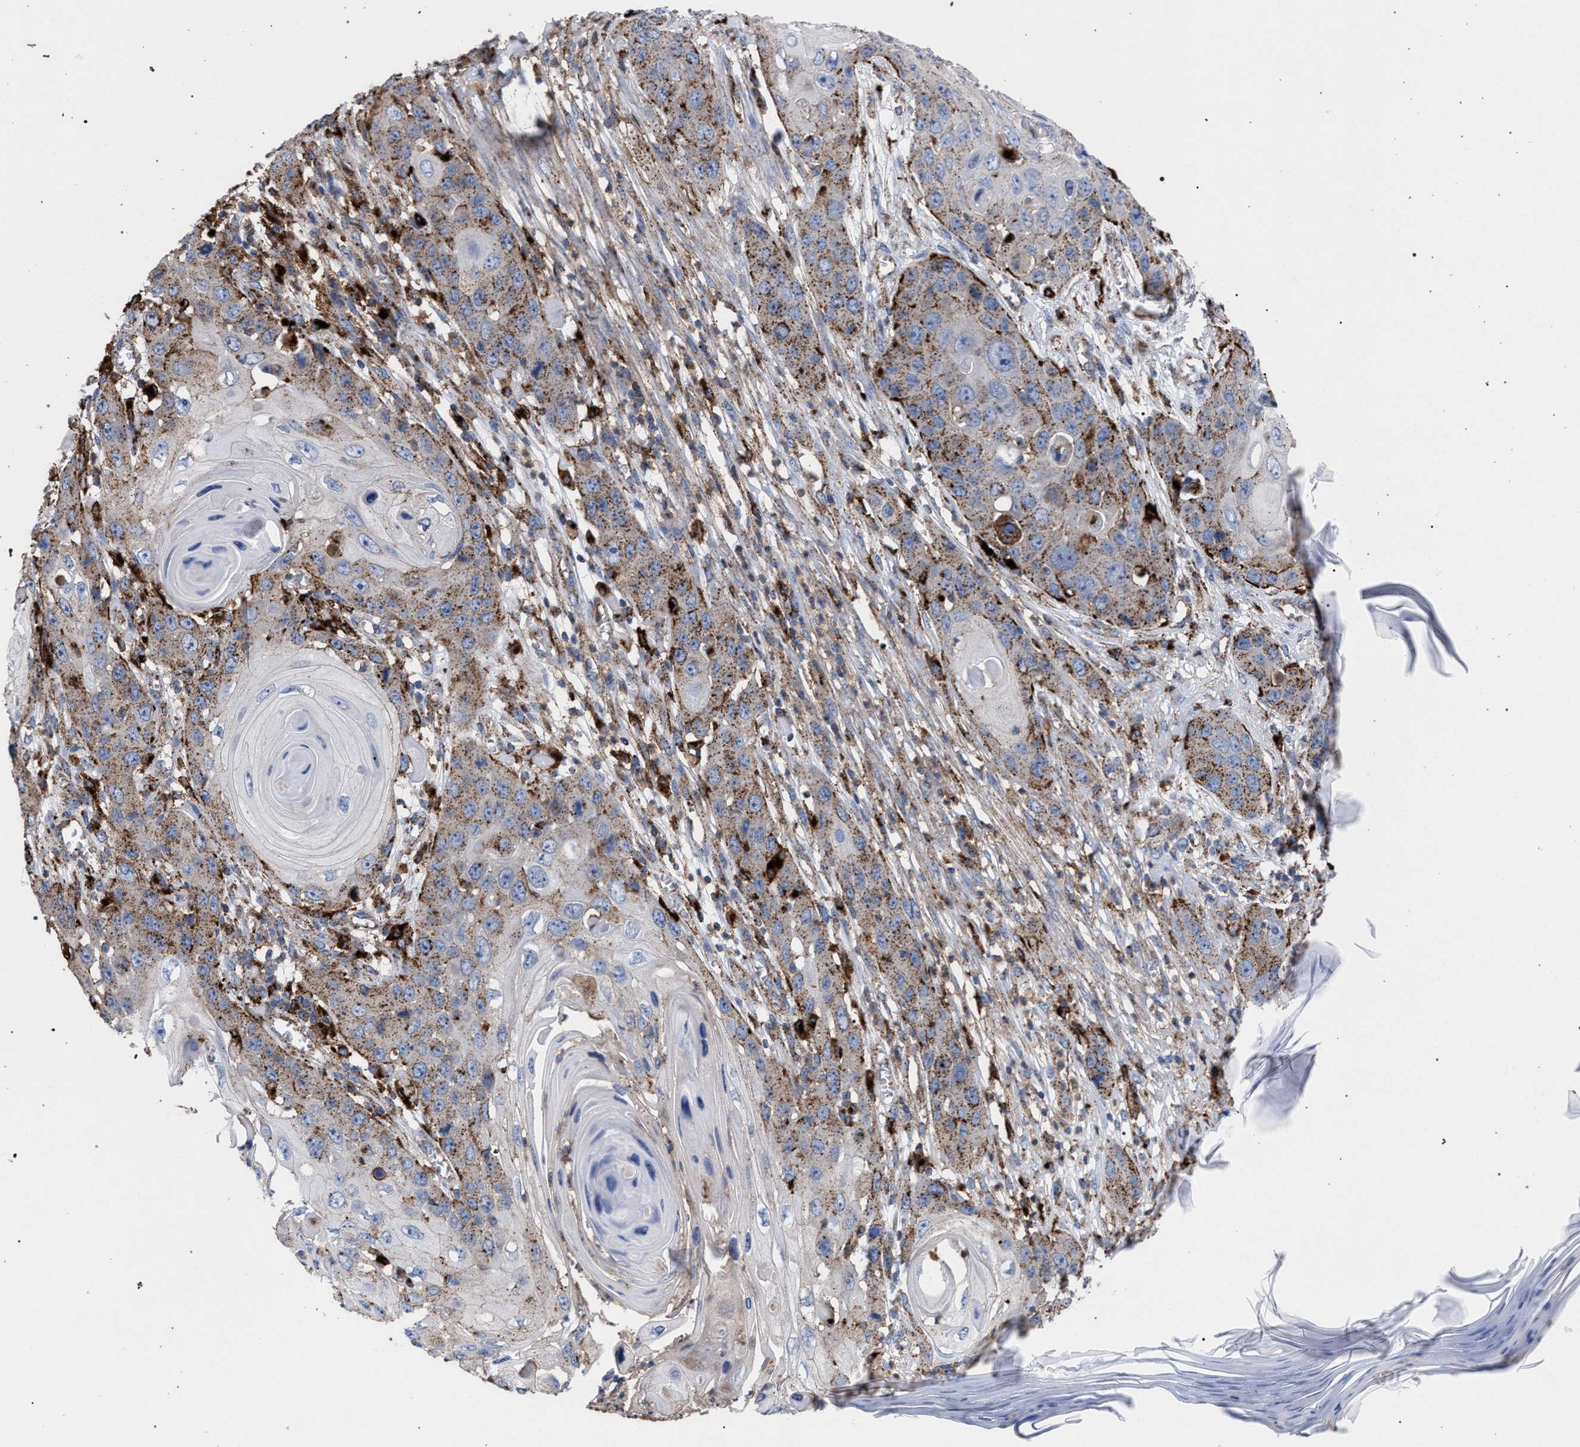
{"staining": {"intensity": "moderate", "quantity": ">75%", "location": "cytoplasmic/membranous"}, "tissue": "skin cancer", "cell_type": "Tumor cells", "image_type": "cancer", "snomed": [{"axis": "morphology", "description": "Squamous cell carcinoma, NOS"}, {"axis": "topography", "description": "Skin"}], "caption": "The immunohistochemical stain highlights moderate cytoplasmic/membranous expression in tumor cells of skin squamous cell carcinoma tissue.", "gene": "PPT1", "patient": {"sex": "male", "age": 55}}